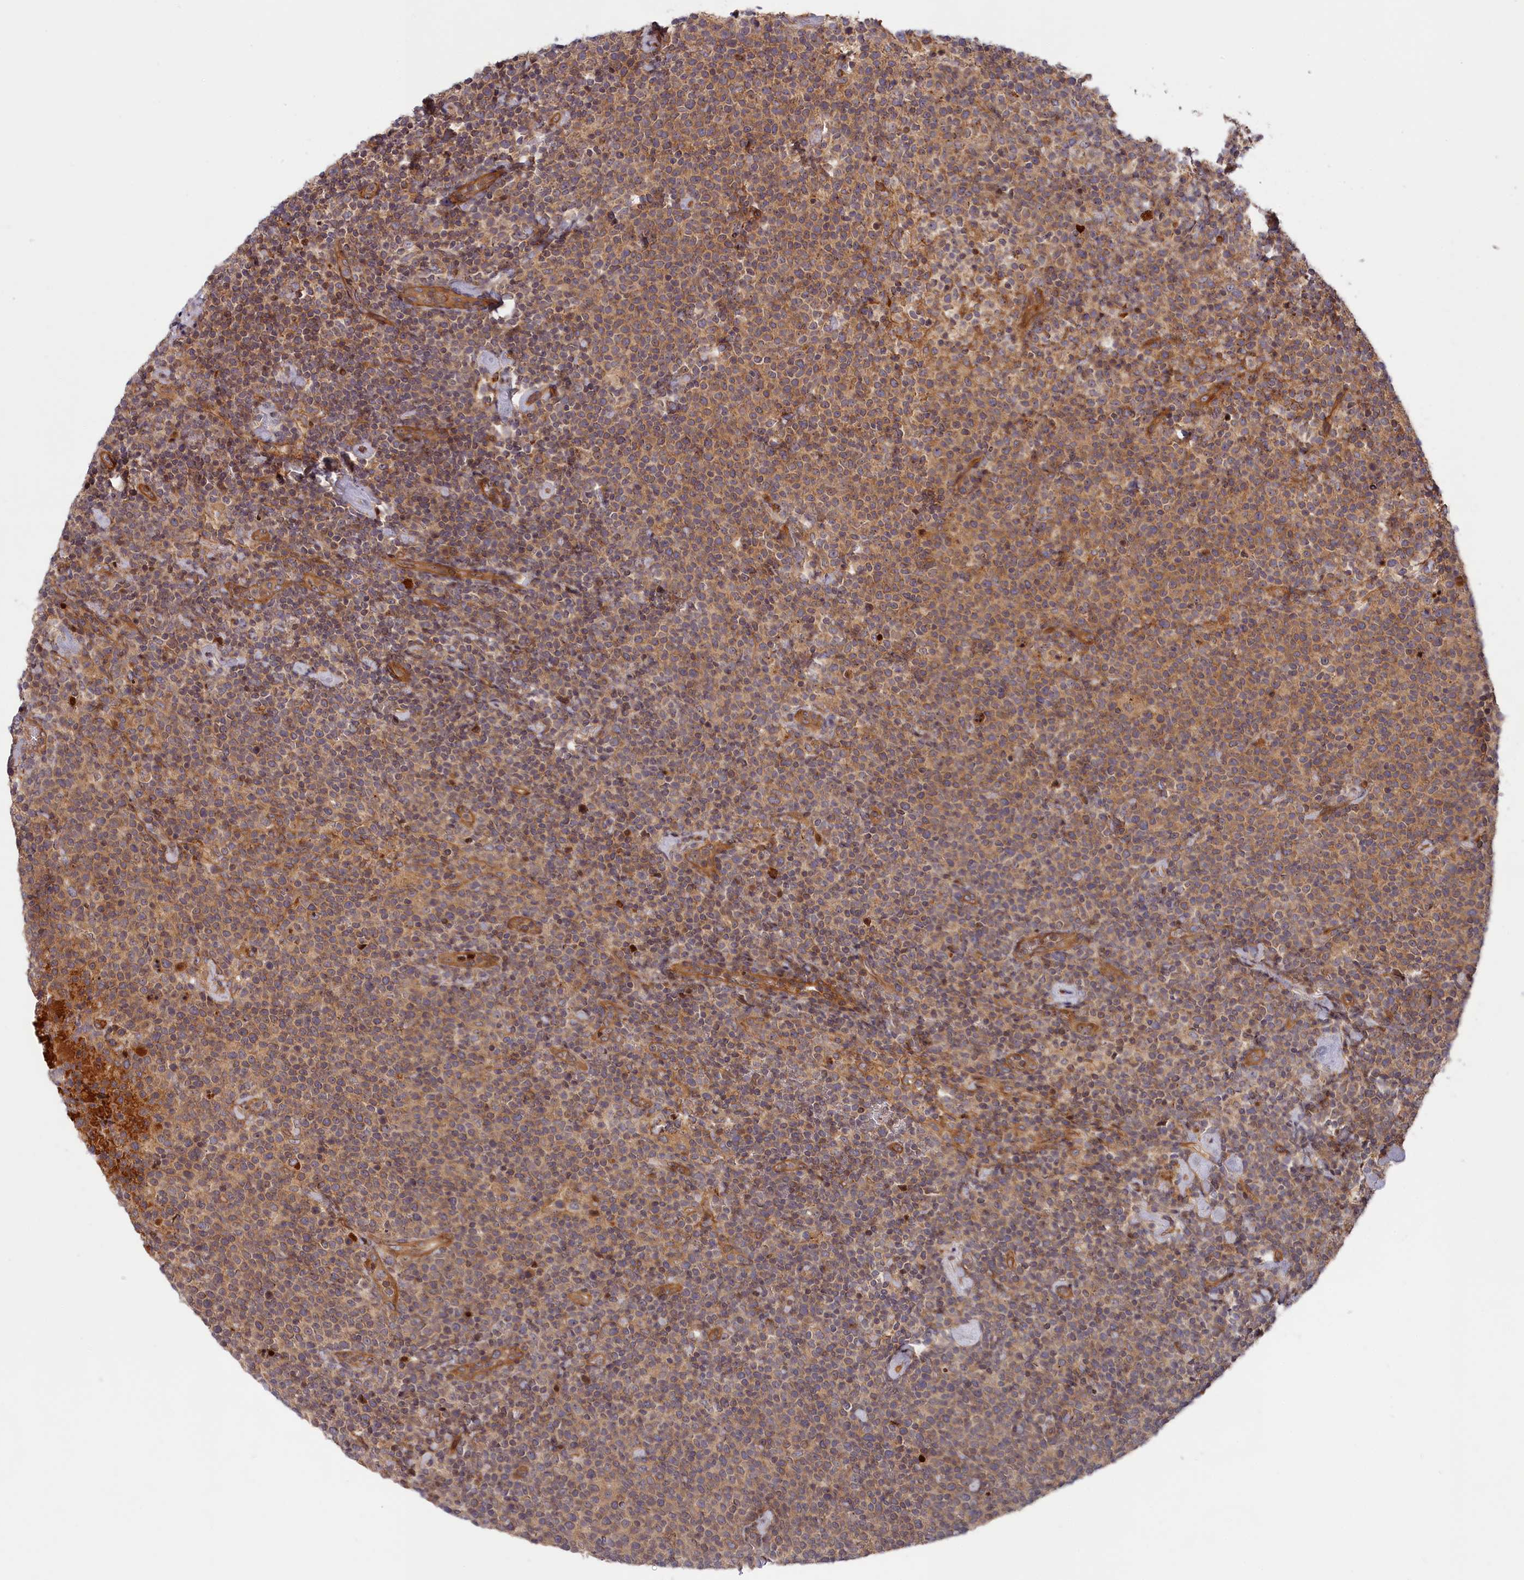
{"staining": {"intensity": "weak", "quantity": "25%-75%", "location": "cytoplasmic/membranous"}, "tissue": "lymphoma", "cell_type": "Tumor cells", "image_type": "cancer", "snomed": [{"axis": "morphology", "description": "Malignant lymphoma, non-Hodgkin's type, High grade"}, {"axis": "topography", "description": "Lymph node"}], "caption": "The micrograph demonstrates staining of lymphoma, revealing weak cytoplasmic/membranous protein positivity (brown color) within tumor cells.", "gene": "CEP44", "patient": {"sex": "male", "age": 61}}